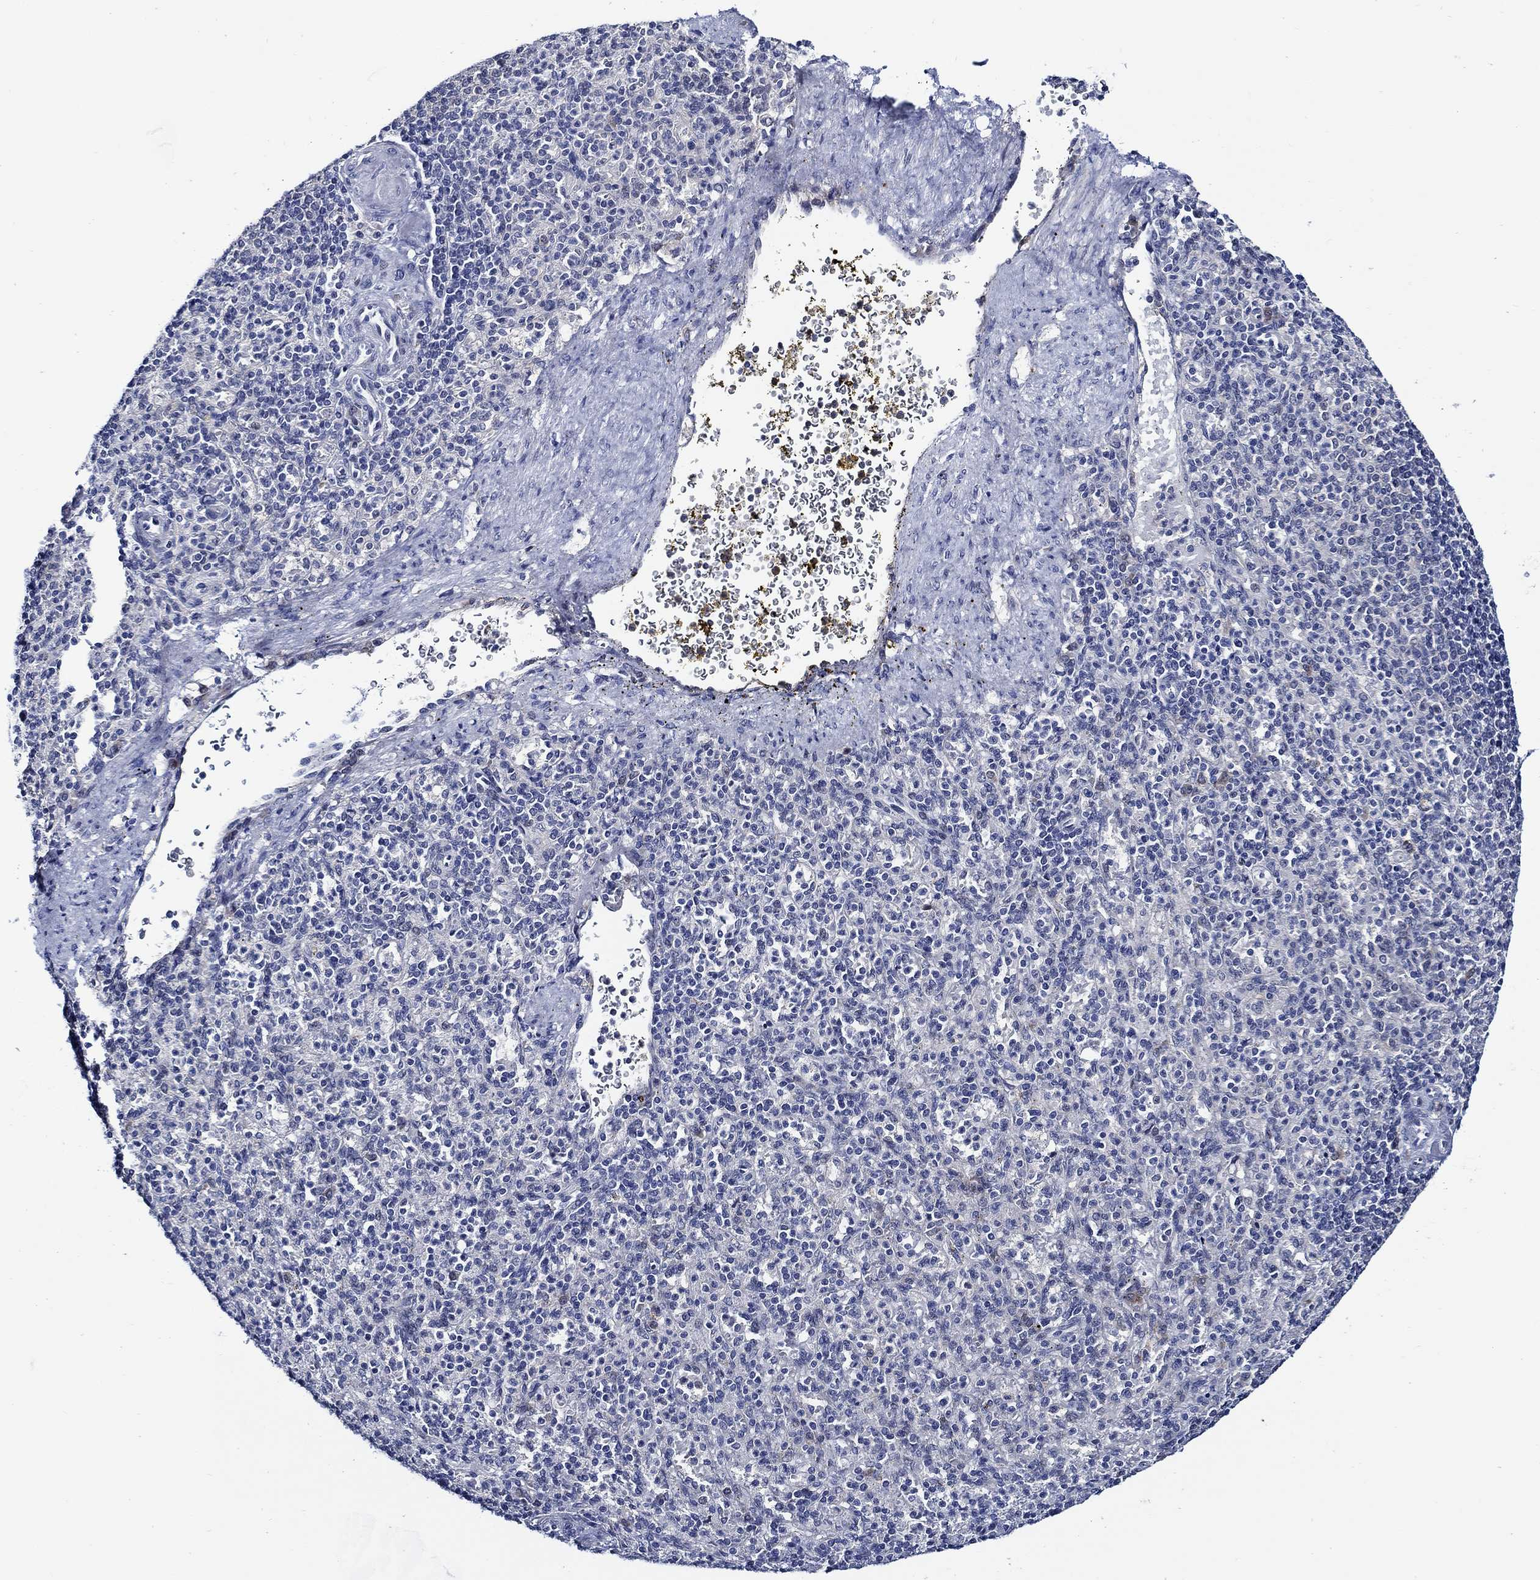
{"staining": {"intensity": "negative", "quantity": "none", "location": "none"}, "tissue": "spleen", "cell_type": "Cells in red pulp", "image_type": "normal", "snomed": [{"axis": "morphology", "description": "Normal tissue, NOS"}, {"axis": "topography", "description": "Spleen"}], "caption": "IHC image of normal spleen: human spleen stained with DAB (3,3'-diaminobenzidine) shows no significant protein staining in cells in red pulp.", "gene": "C8orf48", "patient": {"sex": "female", "age": 74}}